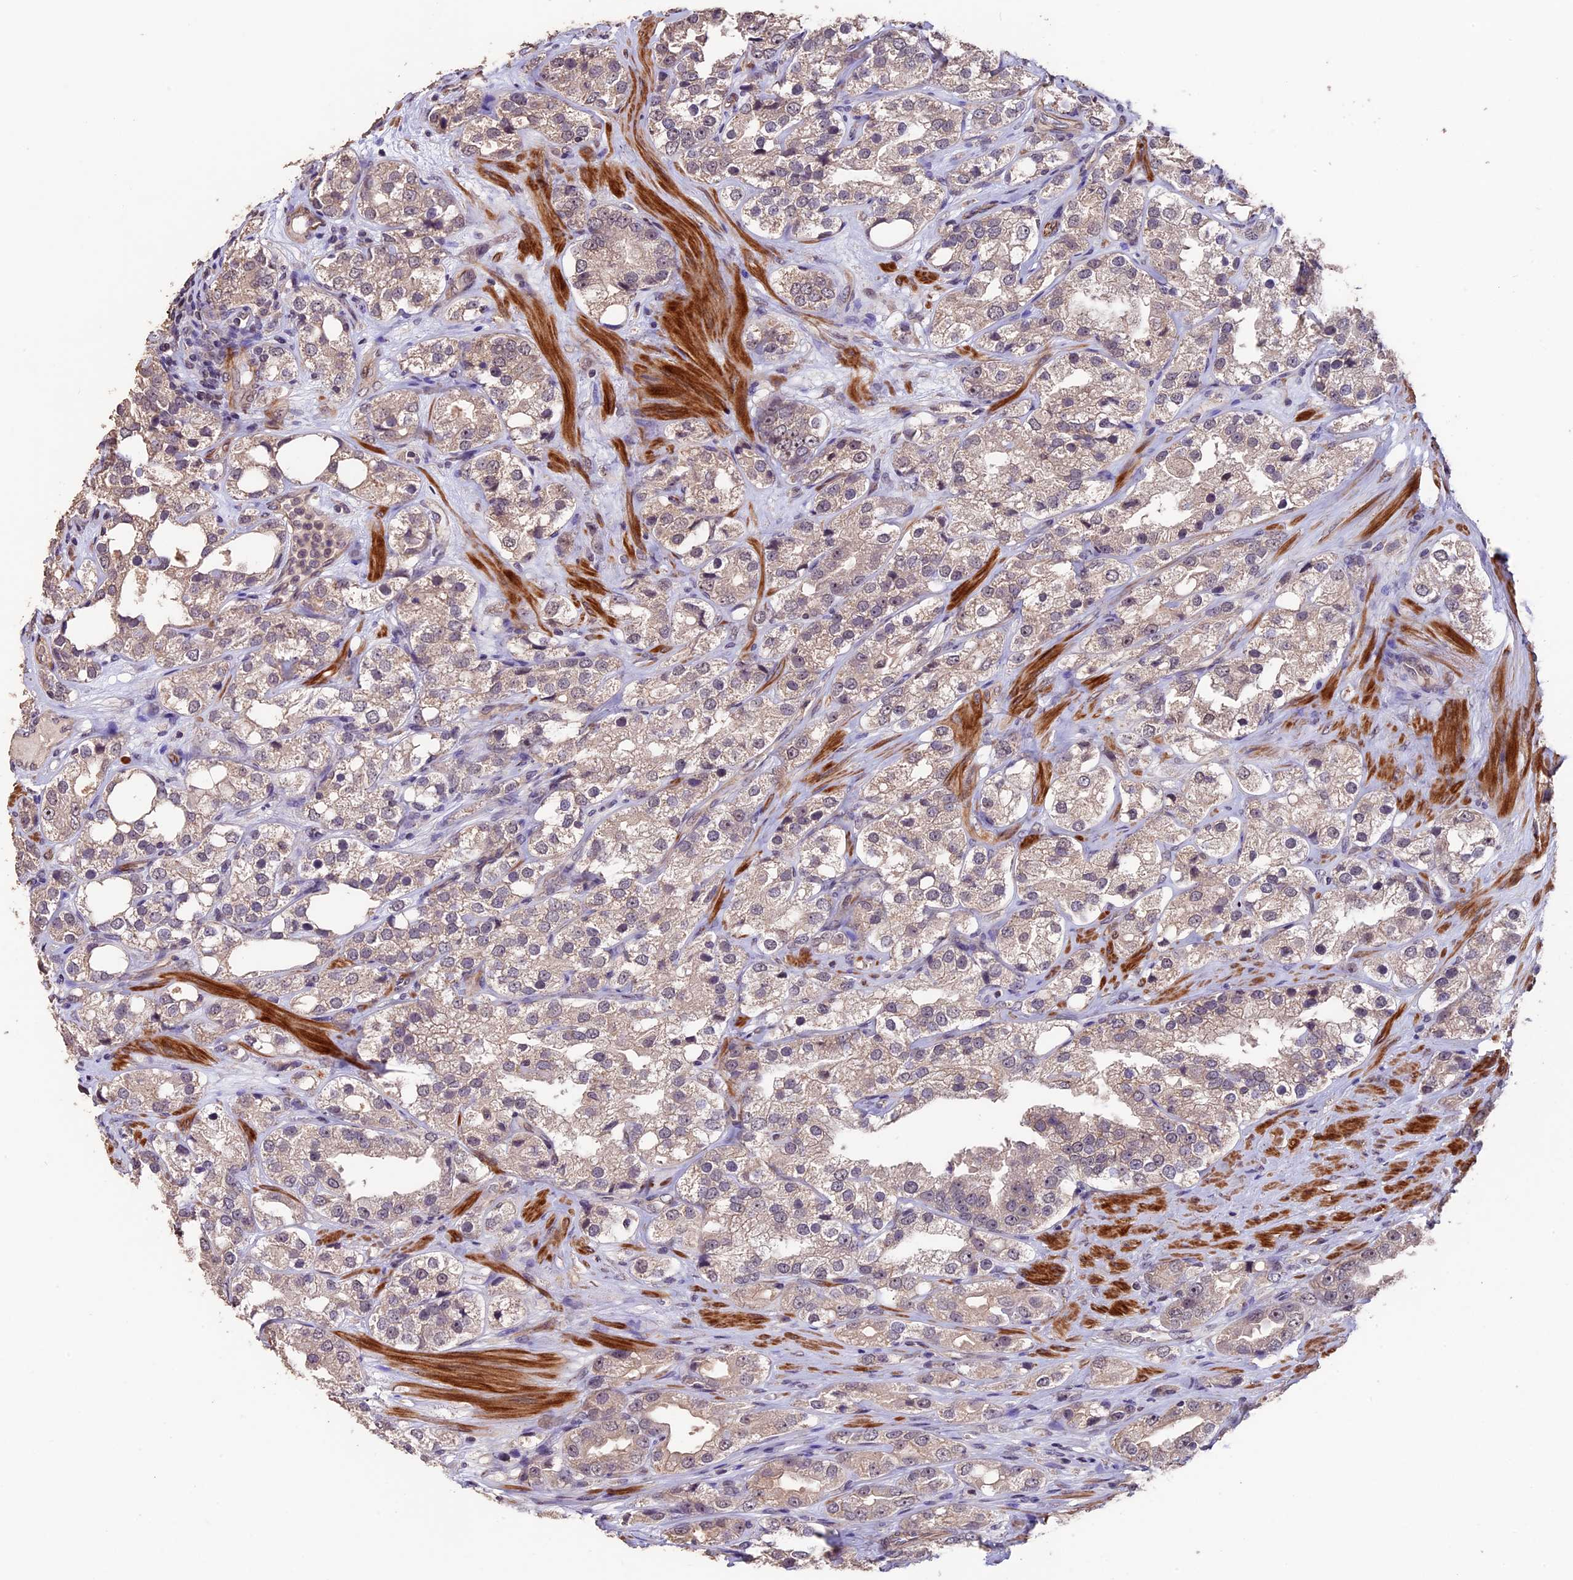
{"staining": {"intensity": "weak", "quantity": ">75%", "location": "cytoplasmic/membranous"}, "tissue": "prostate cancer", "cell_type": "Tumor cells", "image_type": "cancer", "snomed": [{"axis": "morphology", "description": "Adenocarcinoma, NOS"}, {"axis": "topography", "description": "Prostate"}], "caption": "A photomicrograph of human prostate cancer stained for a protein demonstrates weak cytoplasmic/membranous brown staining in tumor cells.", "gene": "GNB5", "patient": {"sex": "male", "age": 79}}